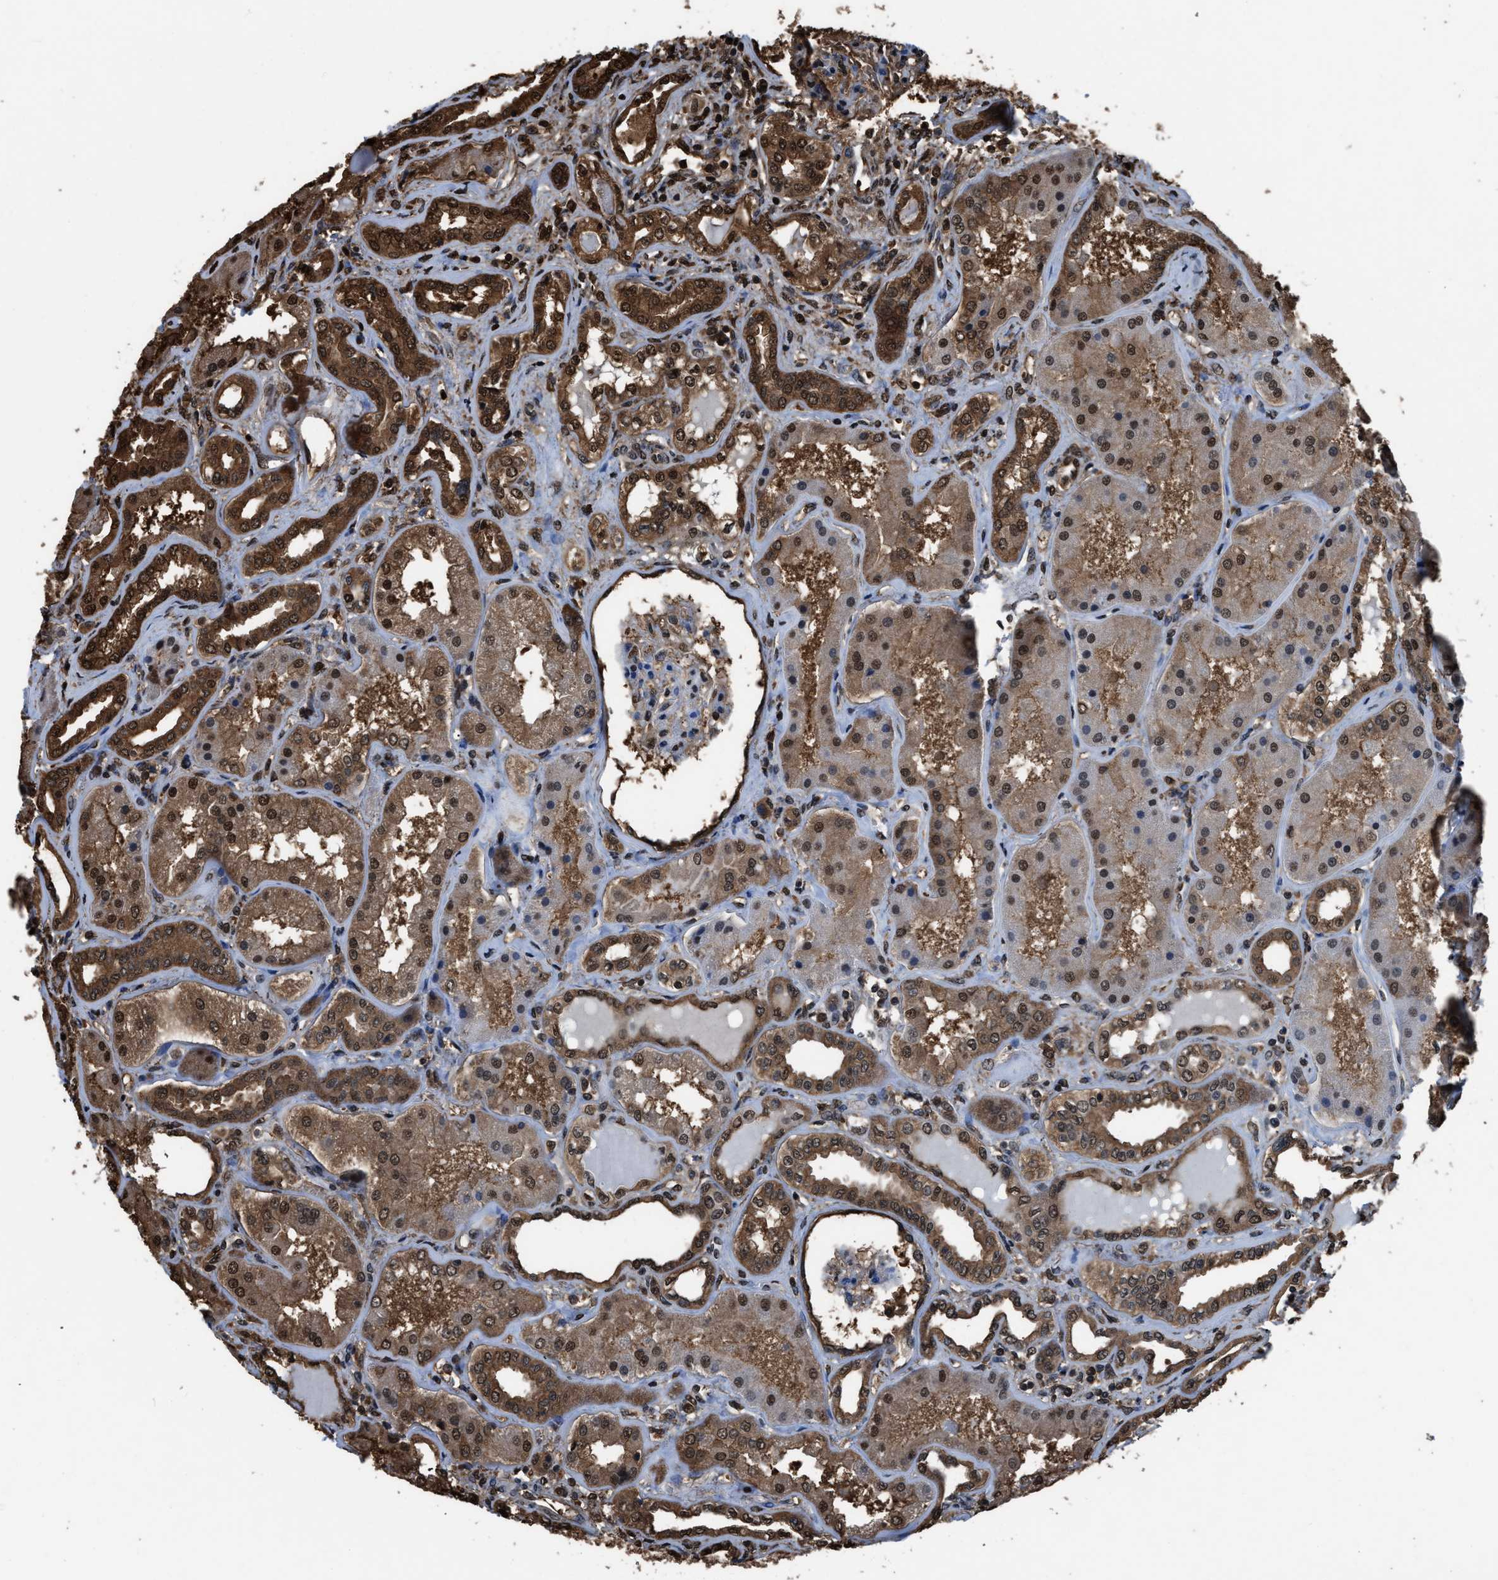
{"staining": {"intensity": "moderate", "quantity": "25%-75%", "location": "cytoplasmic/membranous,nuclear"}, "tissue": "kidney", "cell_type": "Cells in glomeruli", "image_type": "normal", "snomed": [{"axis": "morphology", "description": "Normal tissue, NOS"}, {"axis": "topography", "description": "Kidney"}], "caption": "The histopathology image reveals a brown stain indicating the presence of a protein in the cytoplasmic/membranous,nuclear of cells in glomeruli in kidney.", "gene": "FNTA", "patient": {"sex": "female", "age": 56}}